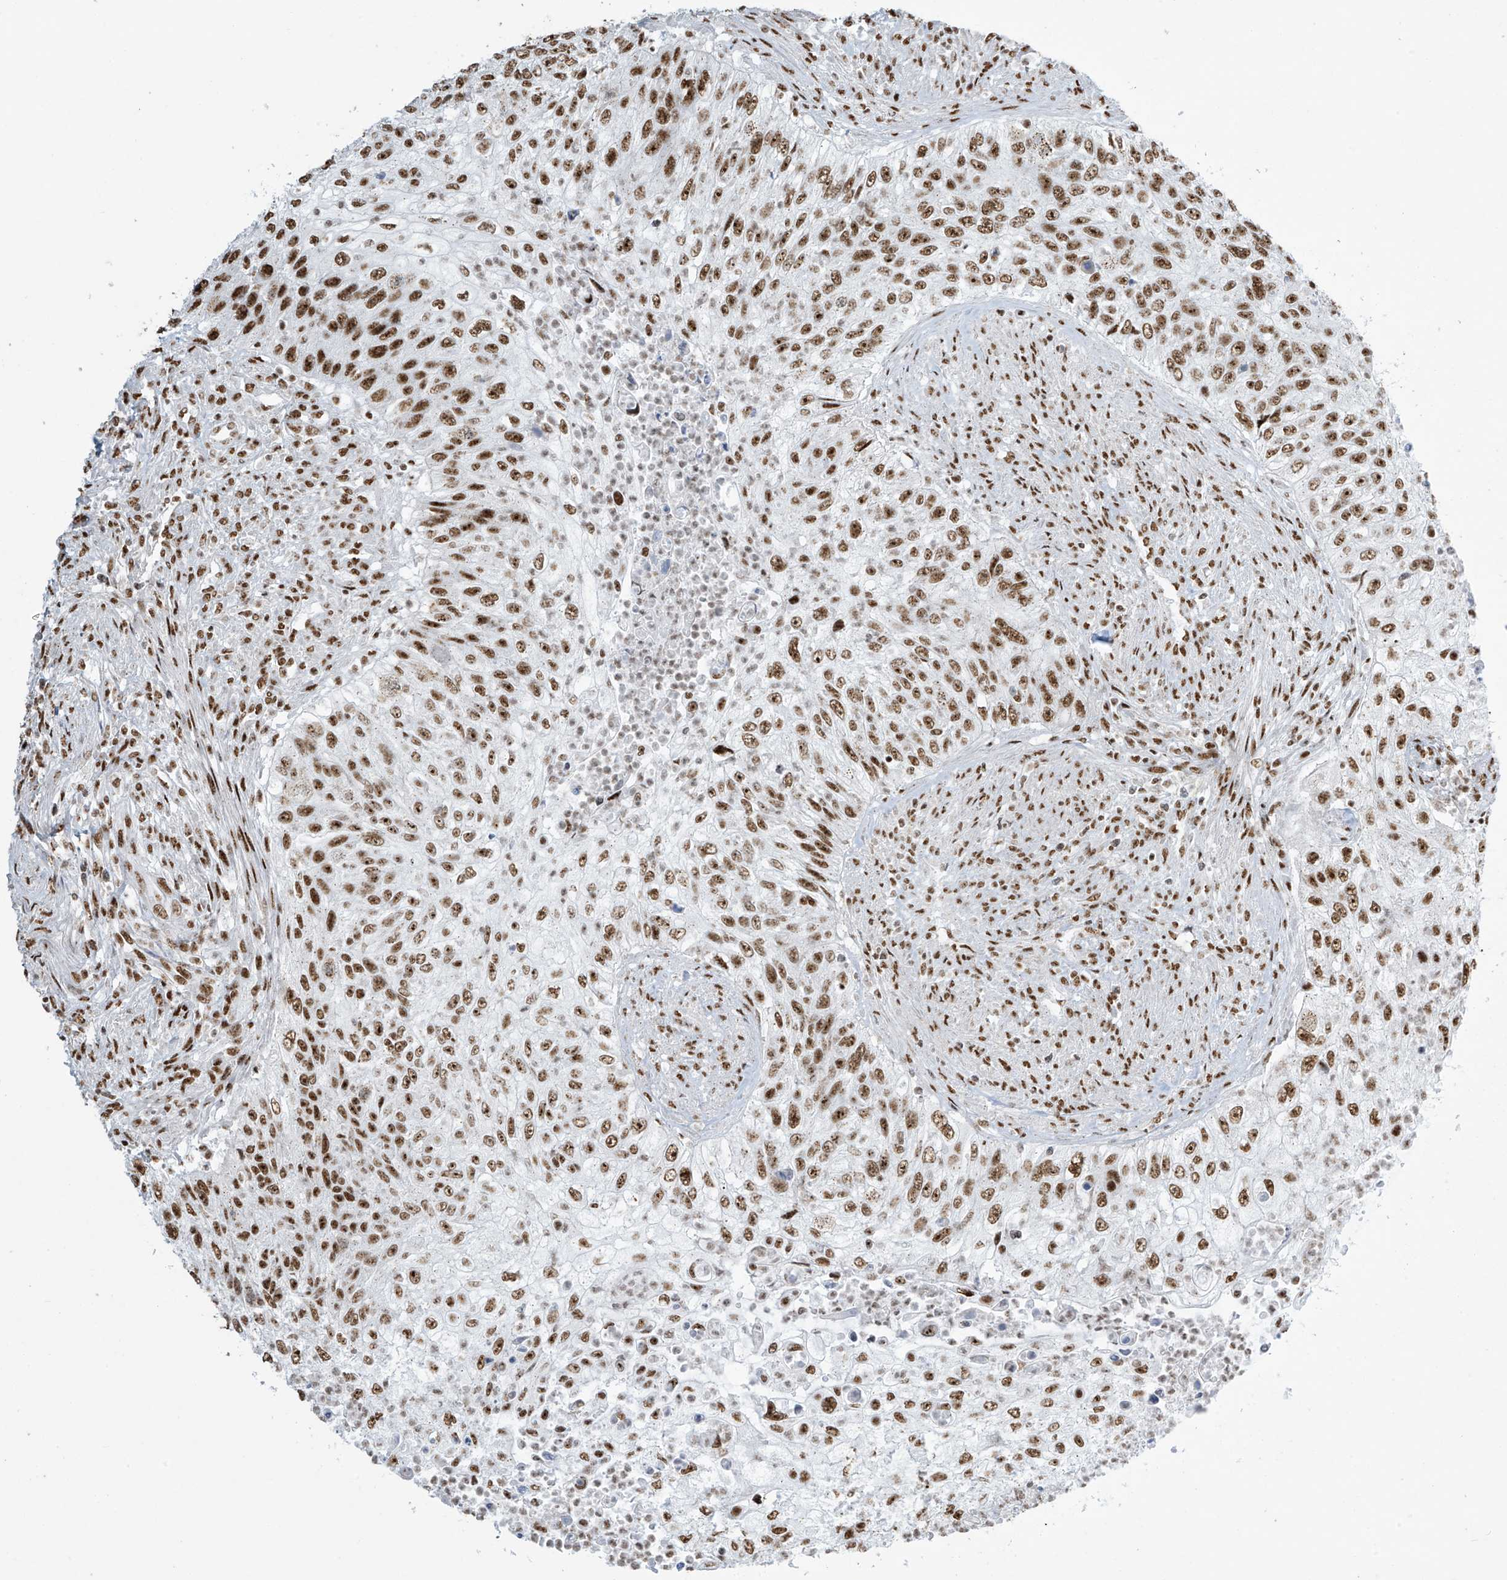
{"staining": {"intensity": "strong", "quantity": ">75%", "location": "nuclear"}, "tissue": "urothelial cancer", "cell_type": "Tumor cells", "image_type": "cancer", "snomed": [{"axis": "morphology", "description": "Urothelial carcinoma, High grade"}, {"axis": "topography", "description": "Urinary bladder"}], "caption": "Urothelial cancer tissue displays strong nuclear staining in about >75% of tumor cells Immunohistochemistry (ihc) stains the protein in brown and the nuclei are stained blue.", "gene": "MS4A6A", "patient": {"sex": "female", "age": 60}}